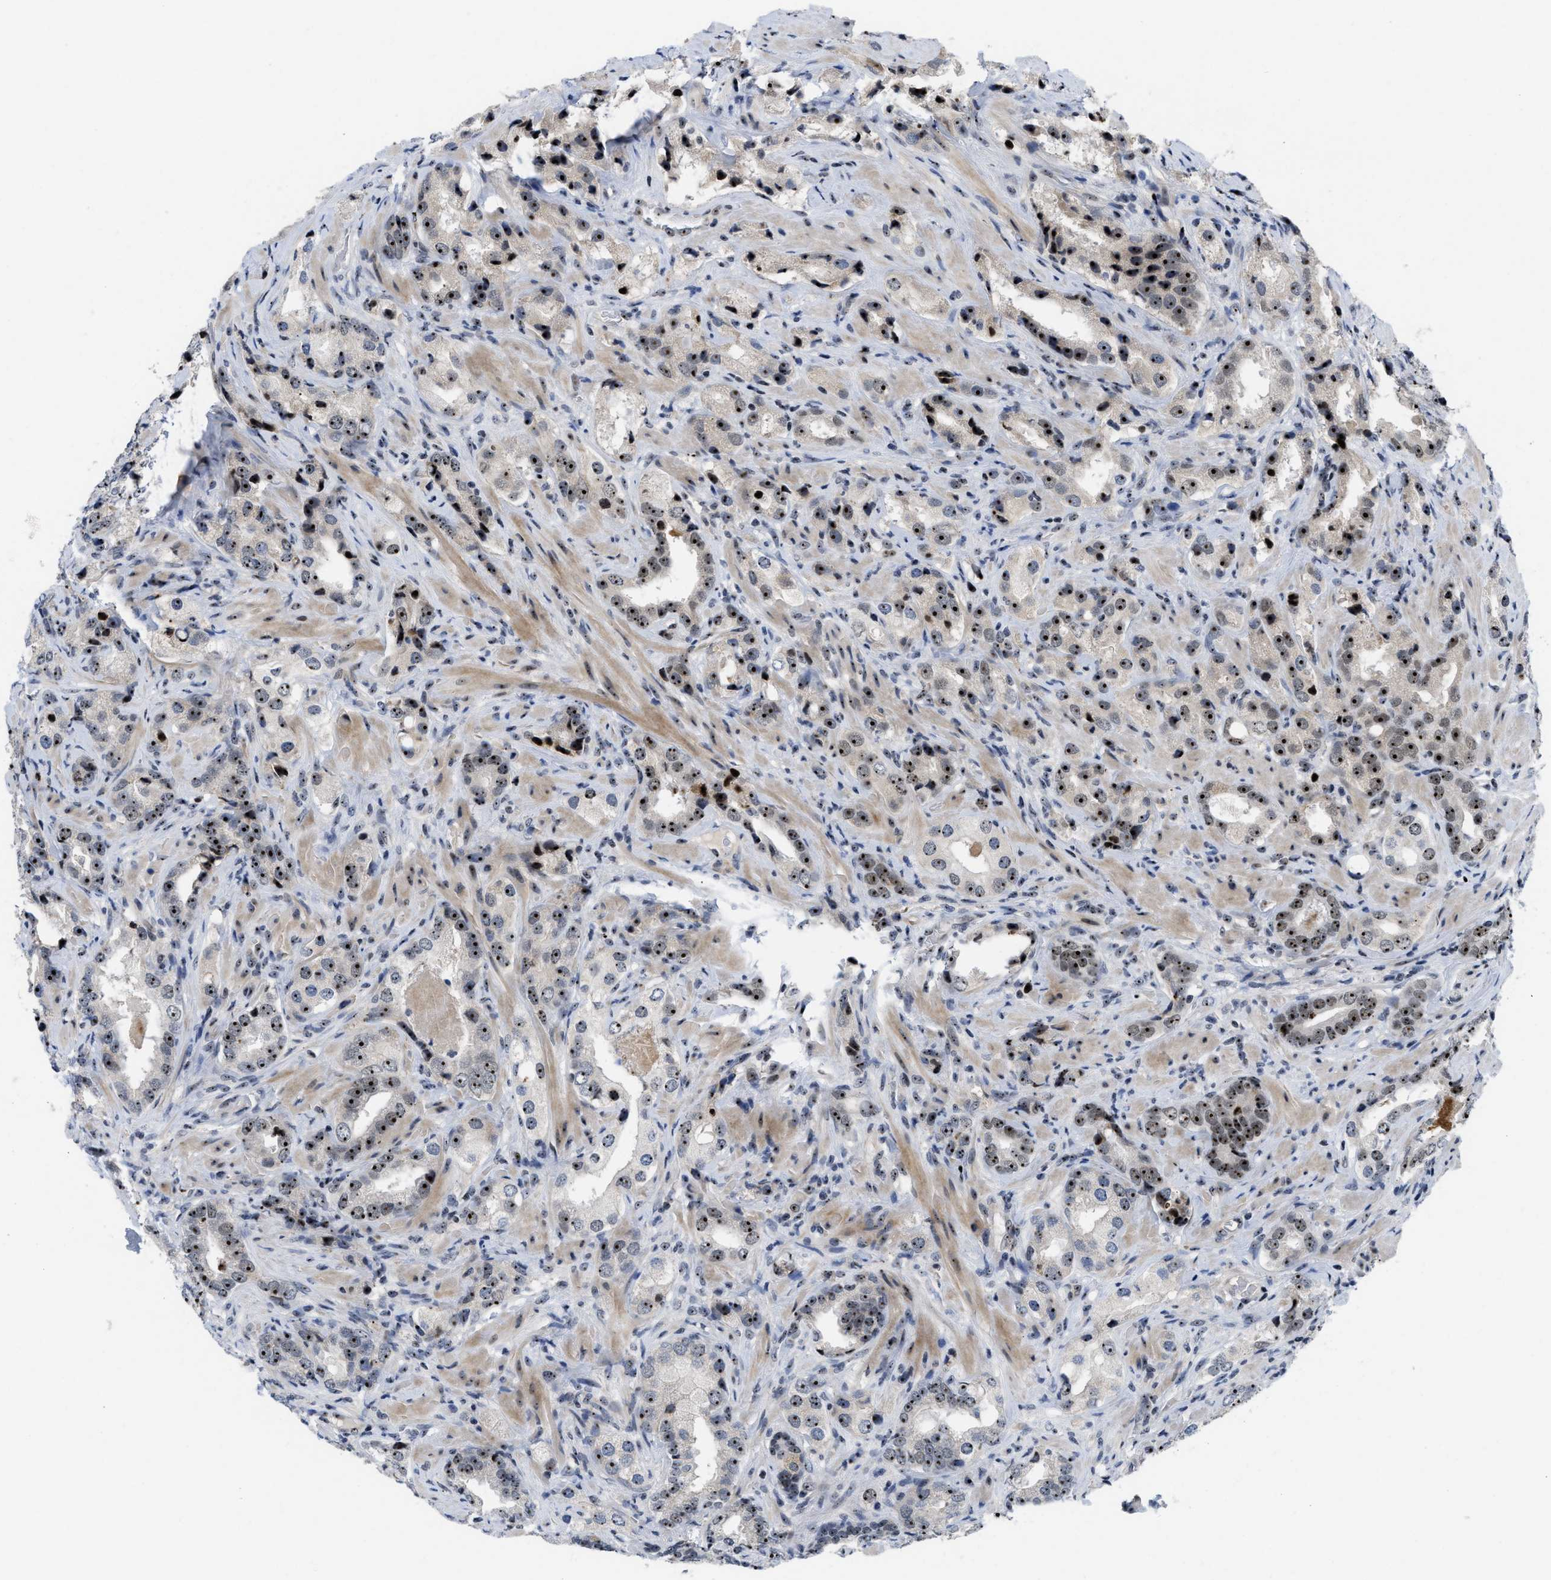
{"staining": {"intensity": "strong", "quantity": "25%-75%", "location": "nuclear"}, "tissue": "prostate cancer", "cell_type": "Tumor cells", "image_type": "cancer", "snomed": [{"axis": "morphology", "description": "Adenocarcinoma, High grade"}, {"axis": "topography", "description": "Prostate"}], "caption": "High-magnification brightfield microscopy of high-grade adenocarcinoma (prostate) stained with DAB (brown) and counterstained with hematoxylin (blue). tumor cells exhibit strong nuclear staining is present in approximately25%-75% of cells.", "gene": "NOP58", "patient": {"sex": "male", "age": 63}}